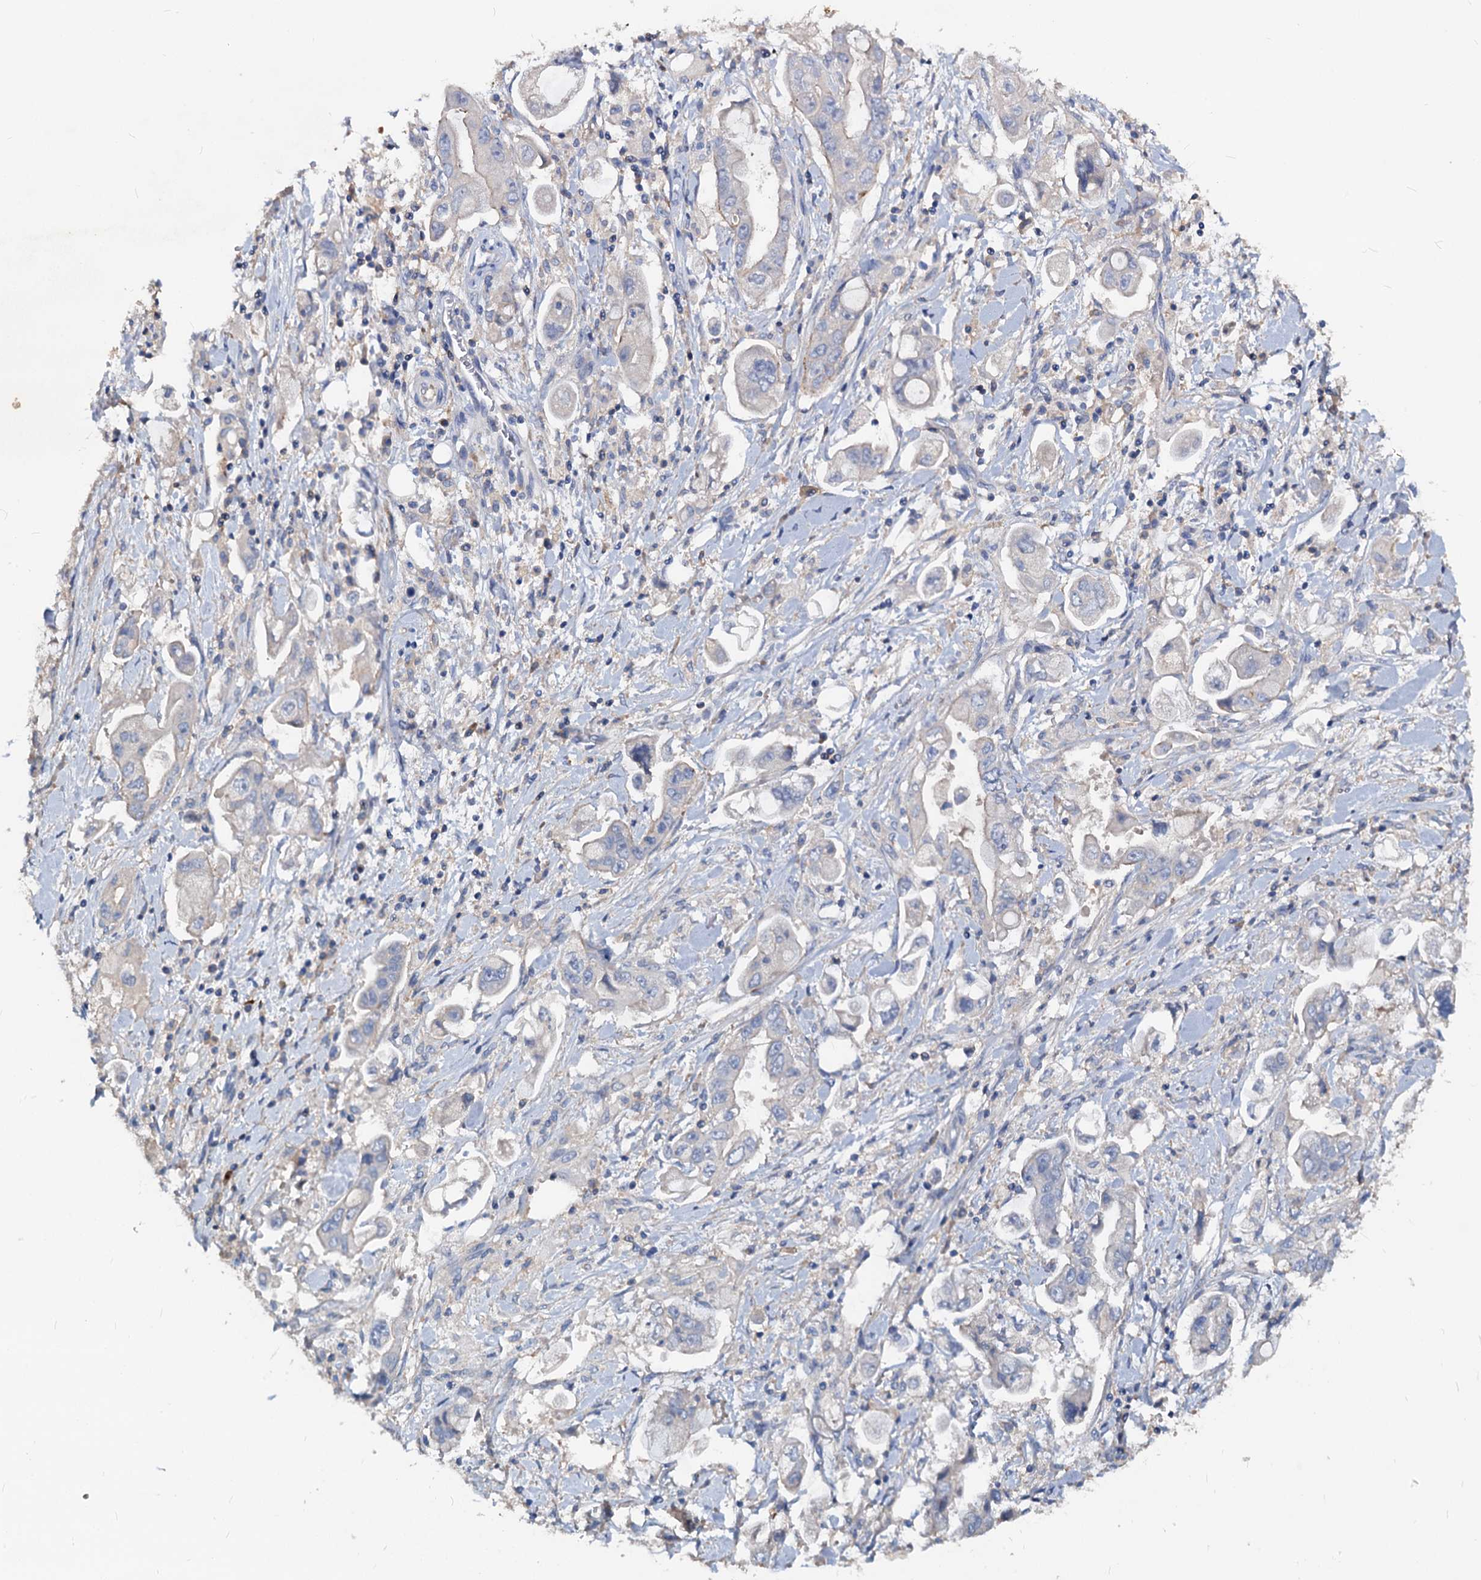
{"staining": {"intensity": "negative", "quantity": "none", "location": "none"}, "tissue": "stomach cancer", "cell_type": "Tumor cells", "image_type": "cancer", "snomed": [{"axis": "morphology", "description": "Adenocarcinoma, NOS"}, {"axis": "topography", "description": "Stomach"}], "caption": "Tumor cells are negative for protein expression in human adenocarcinoma (stomach).", "gene": "ACY3", "patient": {"sex": "male", "age": 62}}